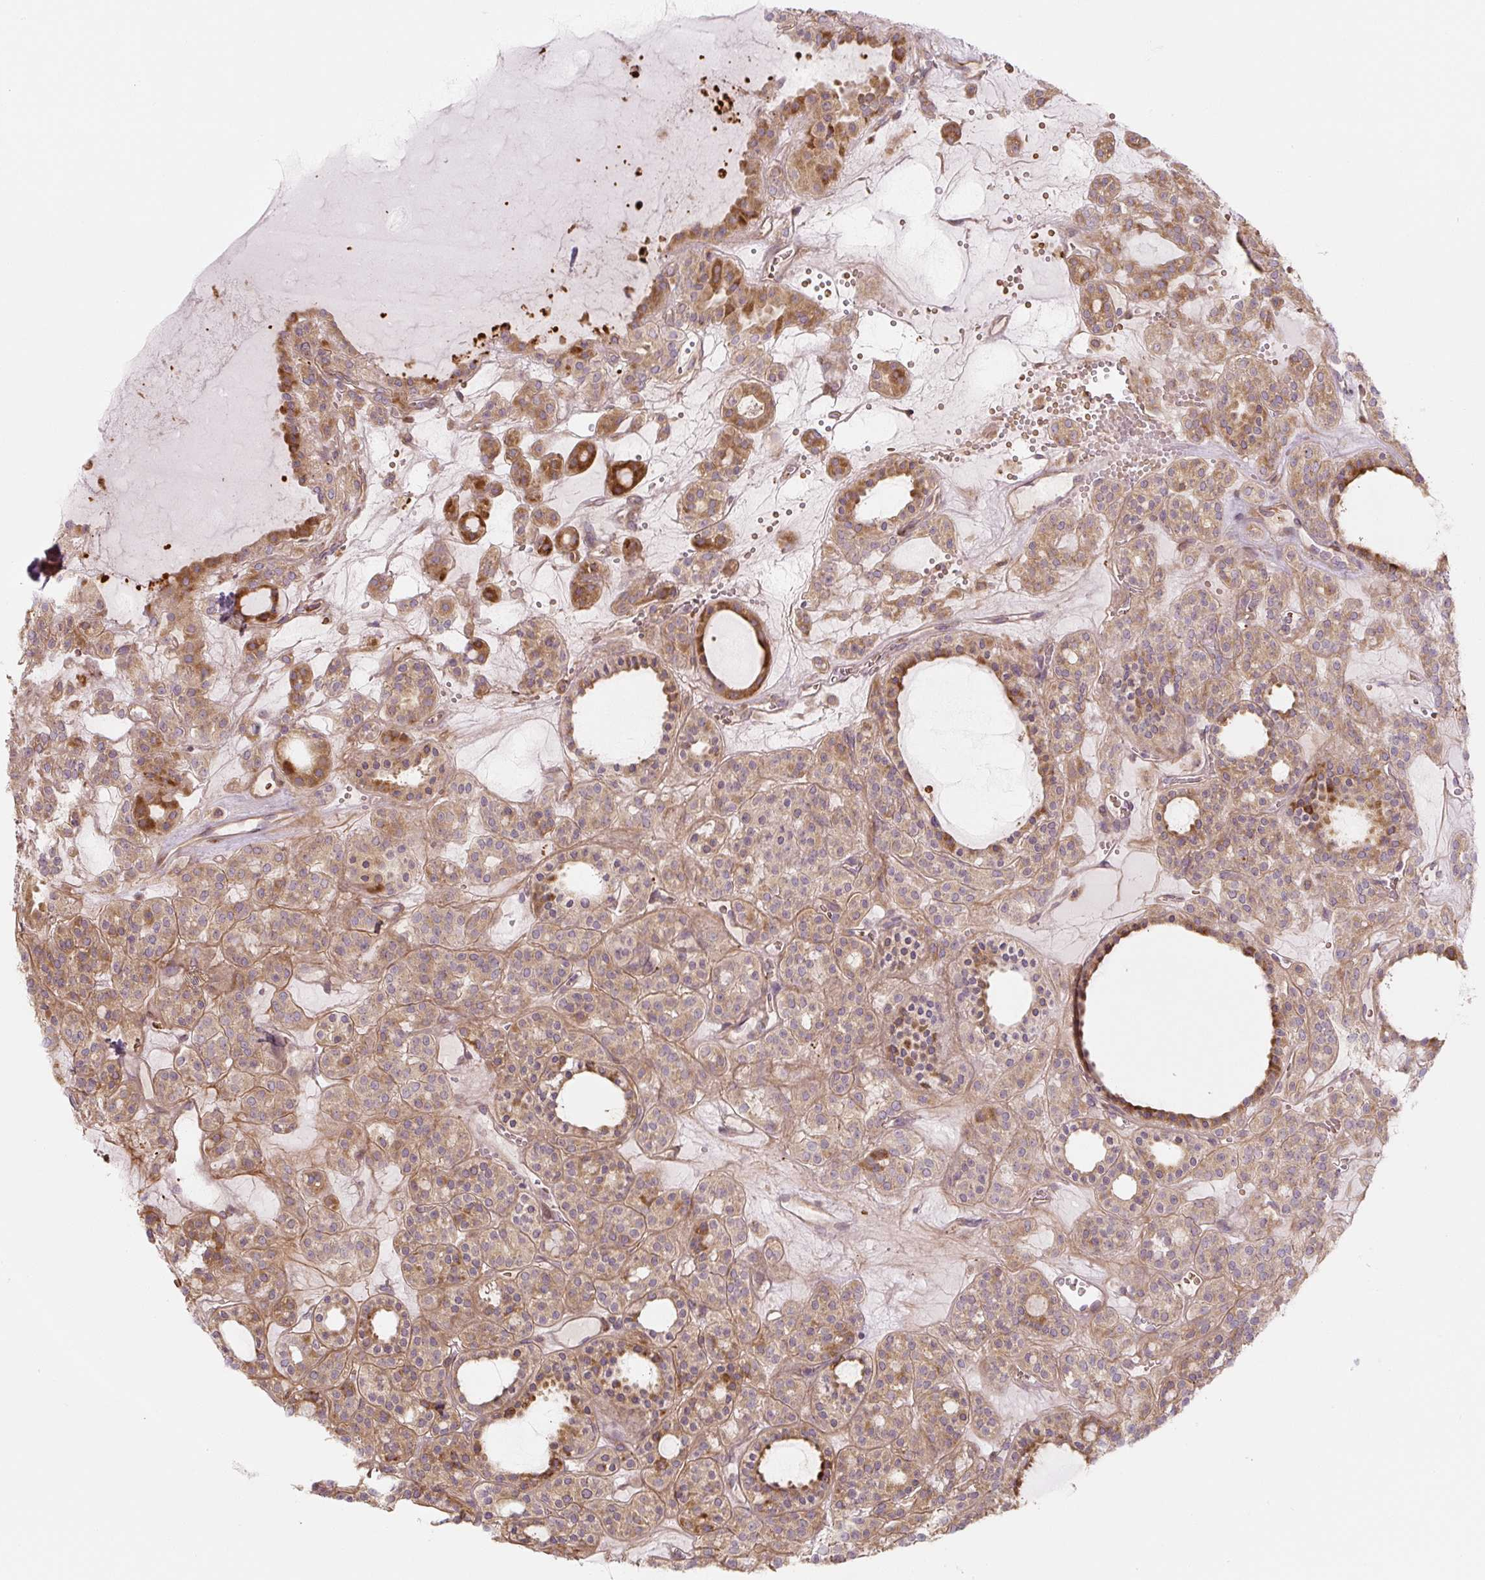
{"staining": {"intensity": "moderate", "quantity": ">75%", "location": "cytoplasmic/membranous"}, "tissue": "thyroid cancer", "cell_type": "Tumor cells", "image_type": "cancer", "snomed": [{"axis": "morphology", "description": "Follicular adenoma carcinoma, NOS"}, {"axis": "topography", "description": "Thyroid gland"}], "caption": "Thyroid cancer was stained to show a protein in brown. There is medium levels of moderate cytoplasmic/membranous staining in approximately >75% of tumor cells.", "gene": "RASA1", "patient": {"sex": "female", "age": 63}}